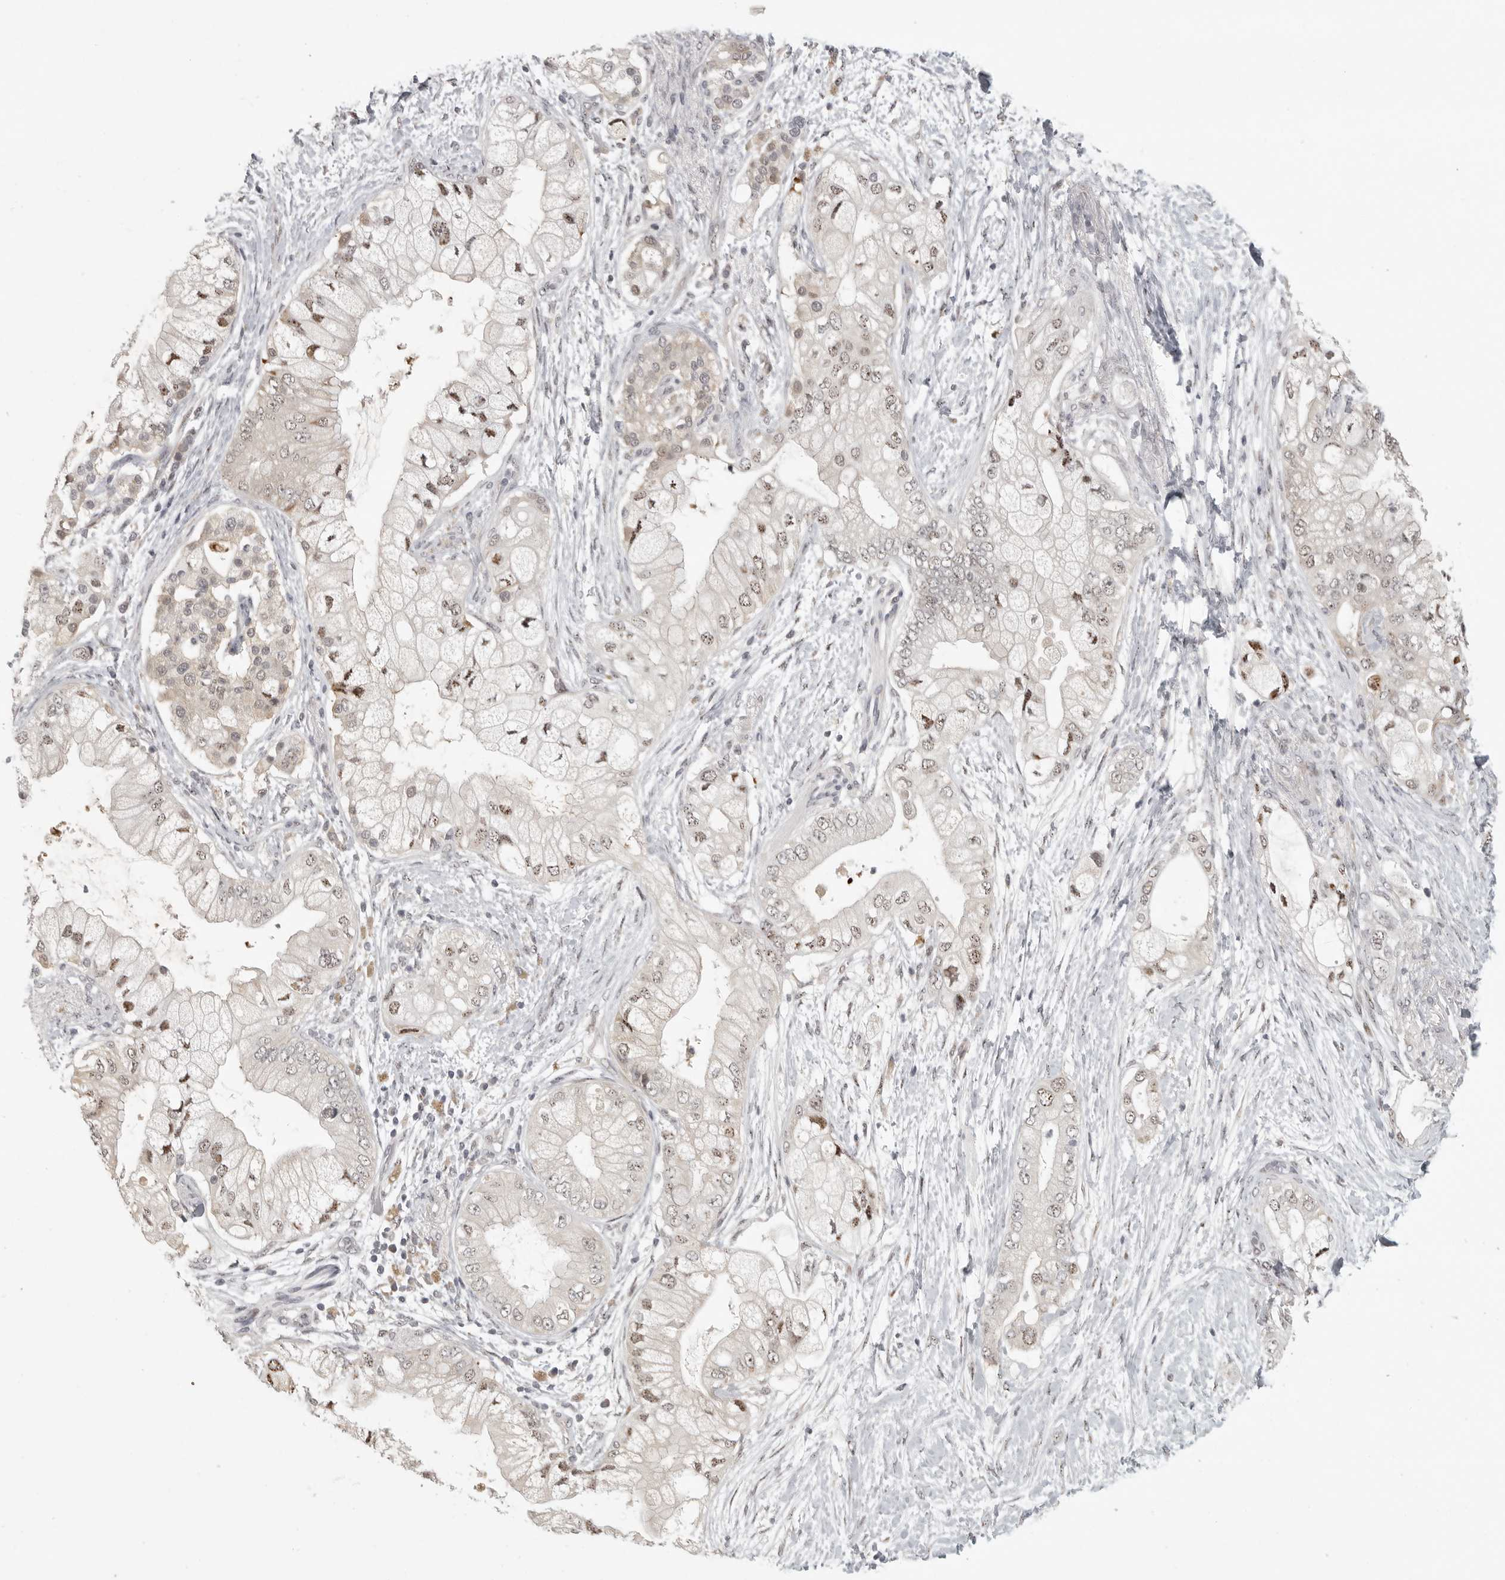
{"staining": {"intensity": "weak", "quantity": ">75%", "location": "nuclear"}, "tissue": "pancreatic cancer", "cell_type": "Tumor cells", "image_type": "cancer", "snomed": [{"axis": "morphology", "description": "Adenocarcinoma, NOS"}, {"axis": "topography", "description": "Pancreas"}], "caption": "High-magnification brightfield microscopy of pancreatic cancer stained with DAB (3,3'-diaminobenzidine) (brown) and counterstained with hematoxylin (blue). tumor cells exhibit weak nuclear positivity is appreciated in about>75% of cells.", "gene": "POLE2", "patient": {"sex": "male", "age": 53}}